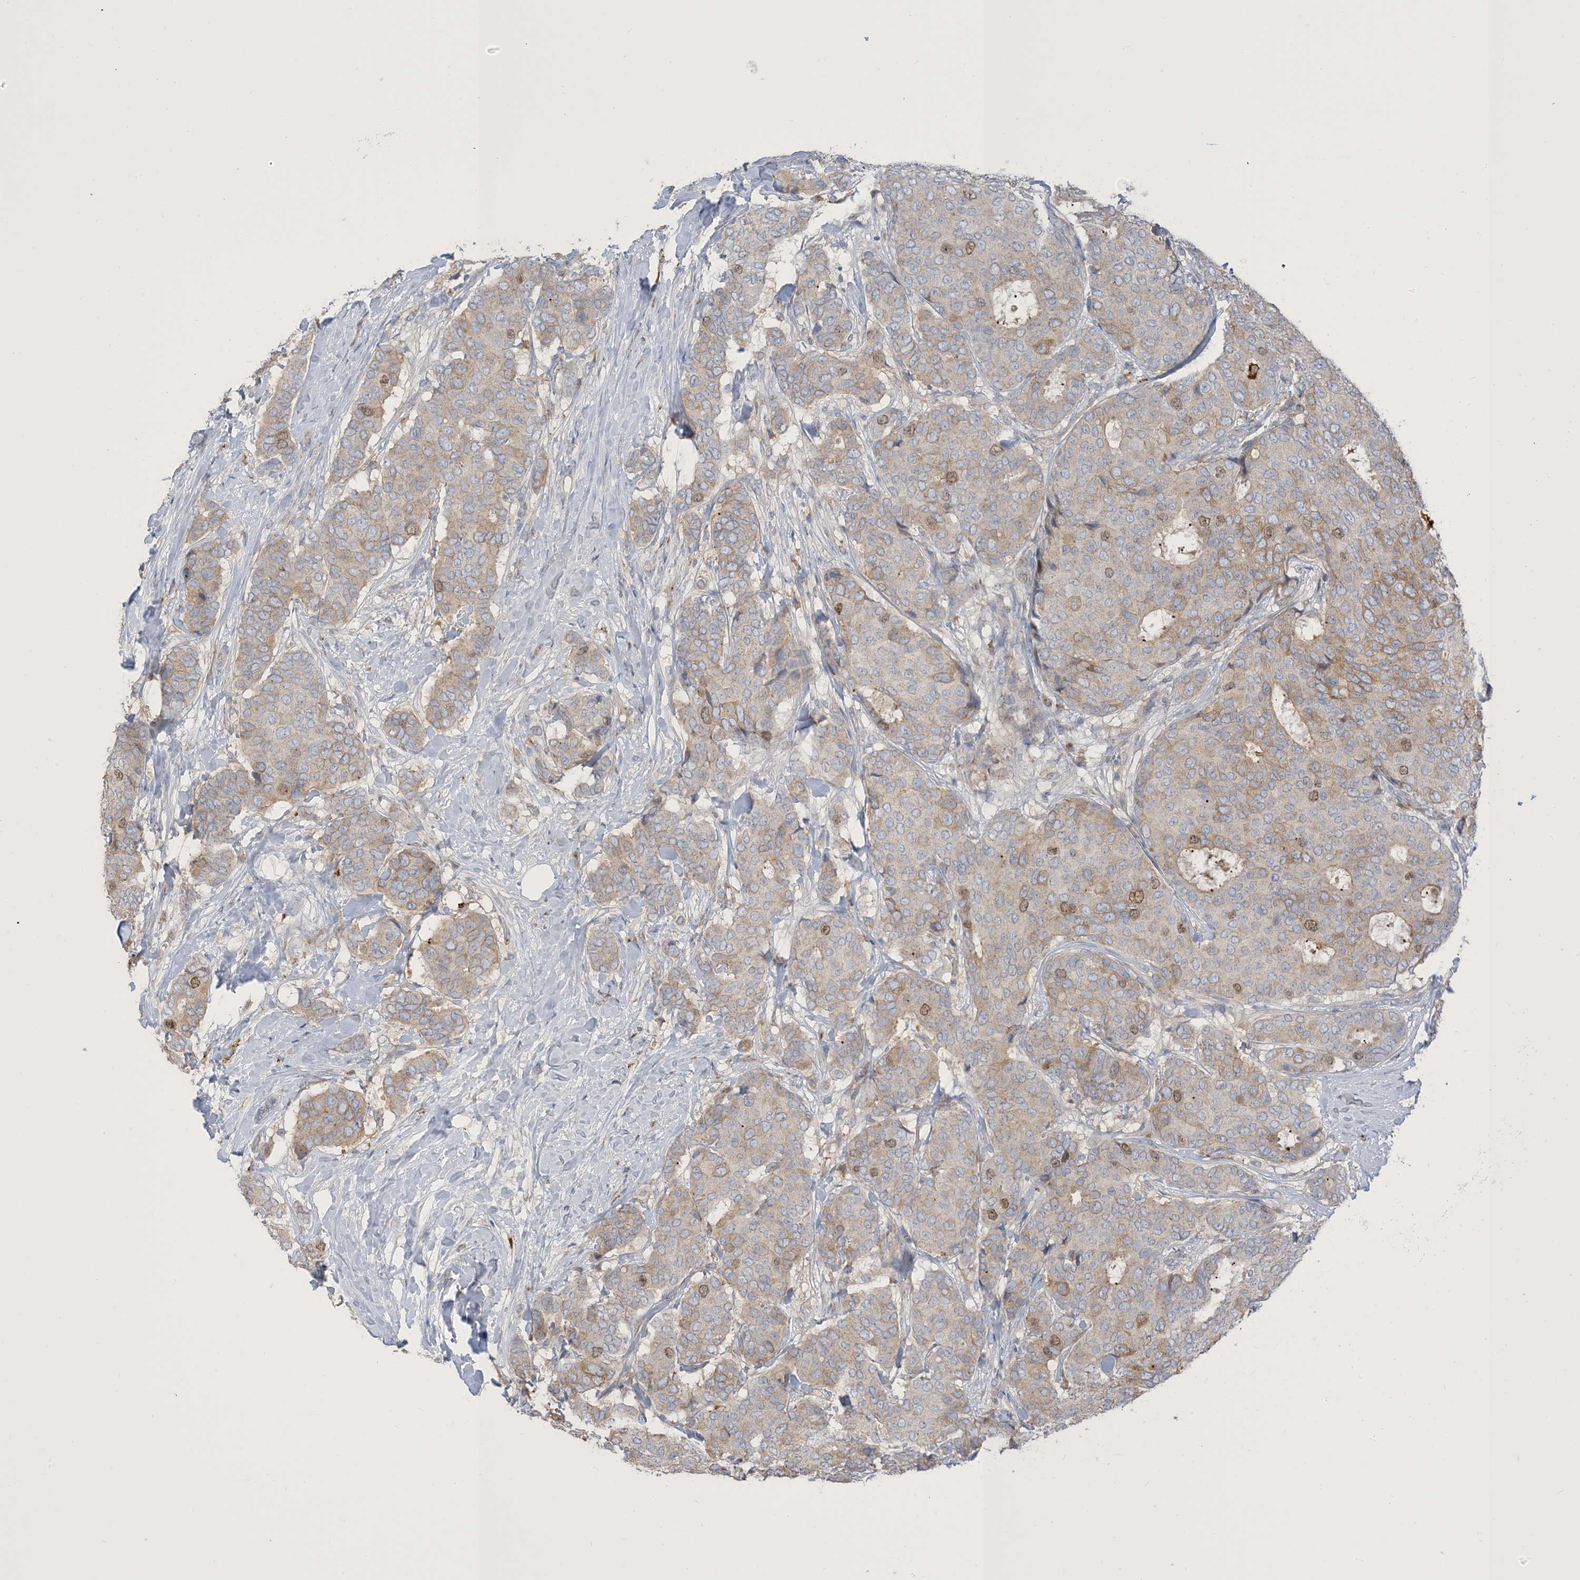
{"staining": {"intensity": "moderate", "quantity": "<25%", "location": "cytoplasmic/membranous,nuclear"}, "tissue": "breast cancer", "cell_type": "Tumor cells", "image_type": "cancer", "snomed": [{"axis": "morphology", "description": "Duct carcinoma"}, {"axis": "topography", "description": "Breast"}], "caption": "Human breast cancer stained for a protein (brown) reveals moderate cytoplasmic/membranous and nuclear positive positivity in about <25% of tumor cells.", "gene": "PEAR1", "patient": {"sex": "female", "age": 75}}